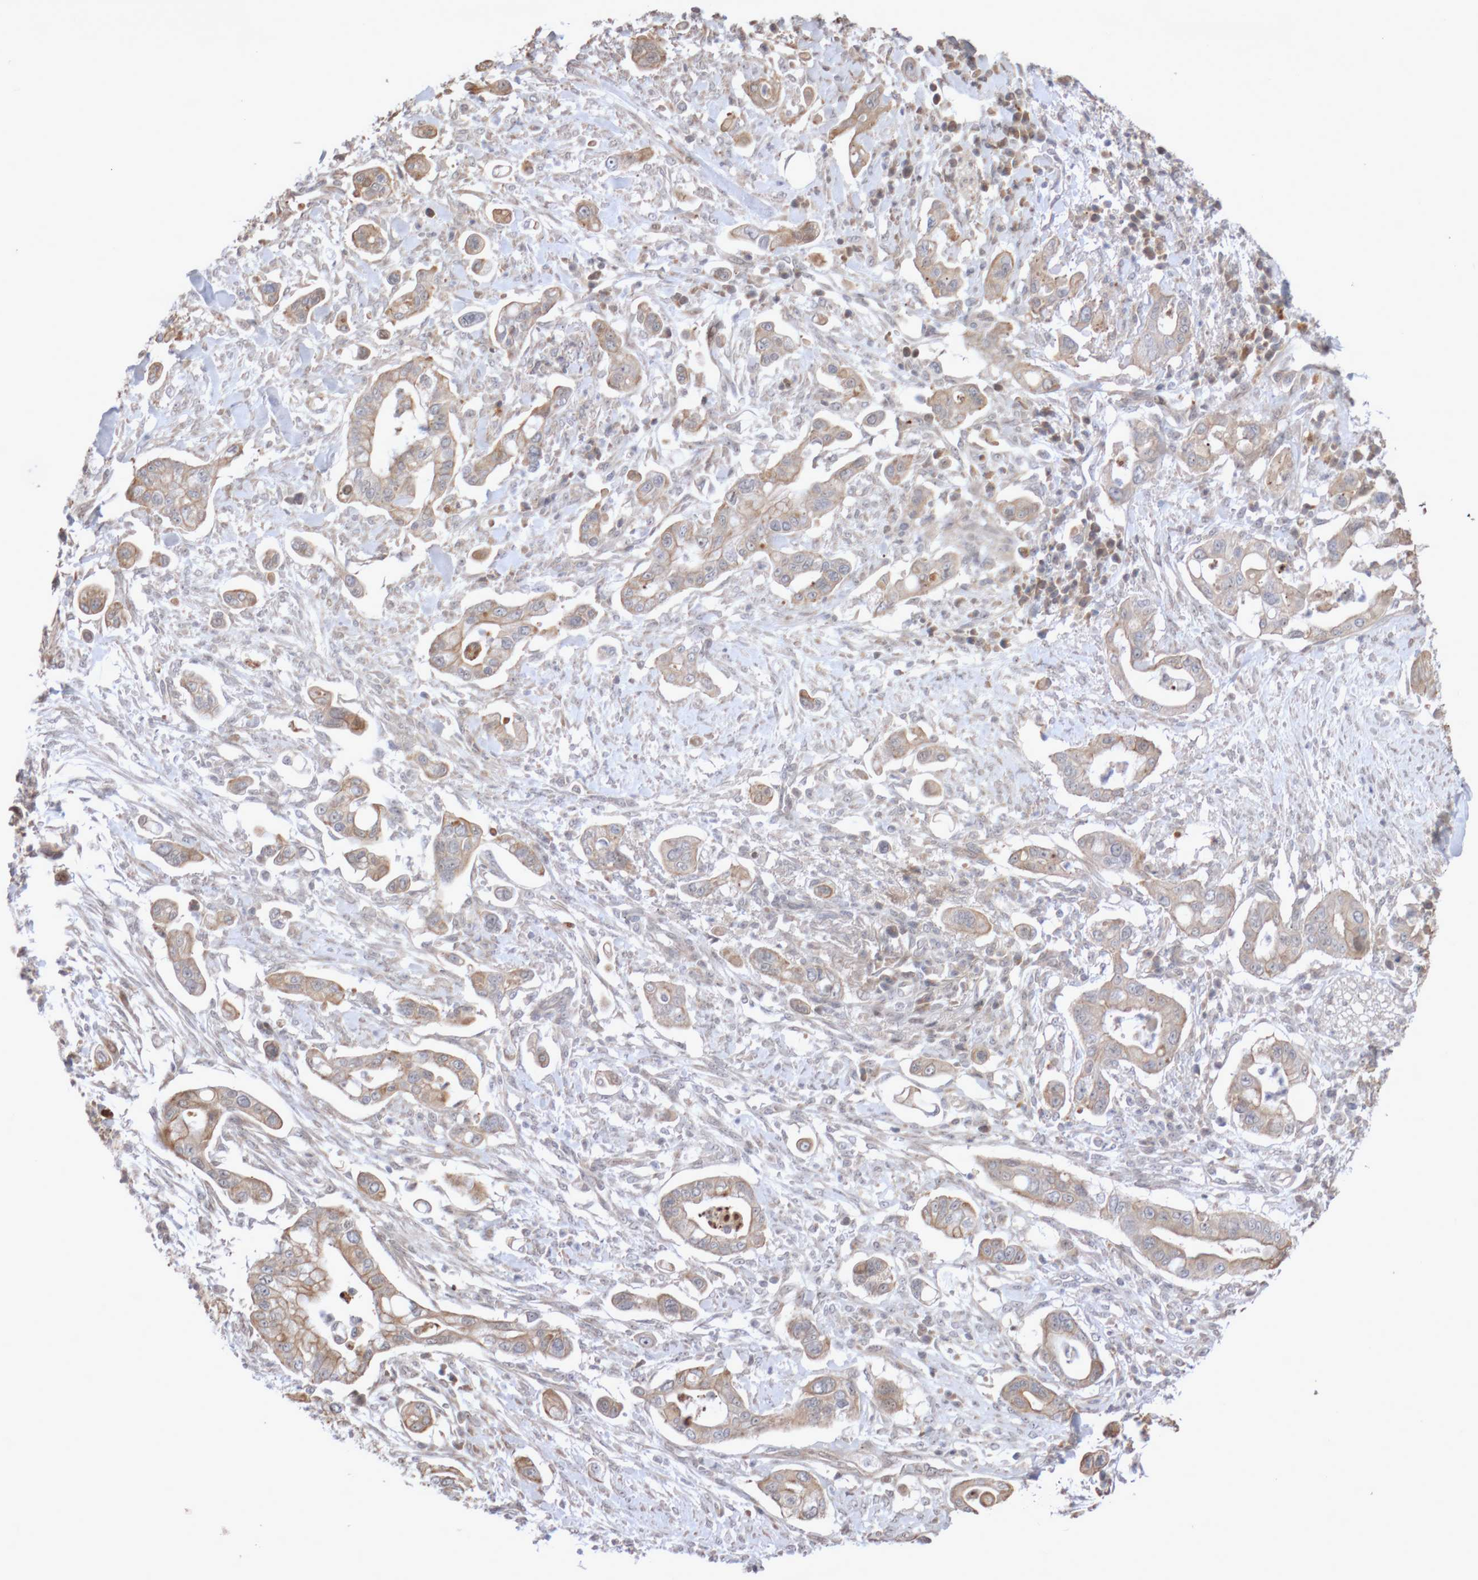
{"staining": {"intensity": "weak", "quantity": ">75%", "location": "cytoplasmic/membranous"}, "tissue": "pancreatic cancer", "cell_type": "Tumor cells", "image_type": "cancer", "snomed": [{"axis": "morphology", "description": "Adenocarcinoma, NOS"}, {"axis": "topography", "description": "Pancreas"}], "caption": "Weak cytoplasmic/membranous positivity for a protein is identified in about >75% of tumor cells of pancreatic cancer (adenocarcinoma) using IHC.", "gene": "DPH7", "patient": {"sex": "male", "age": 68}}